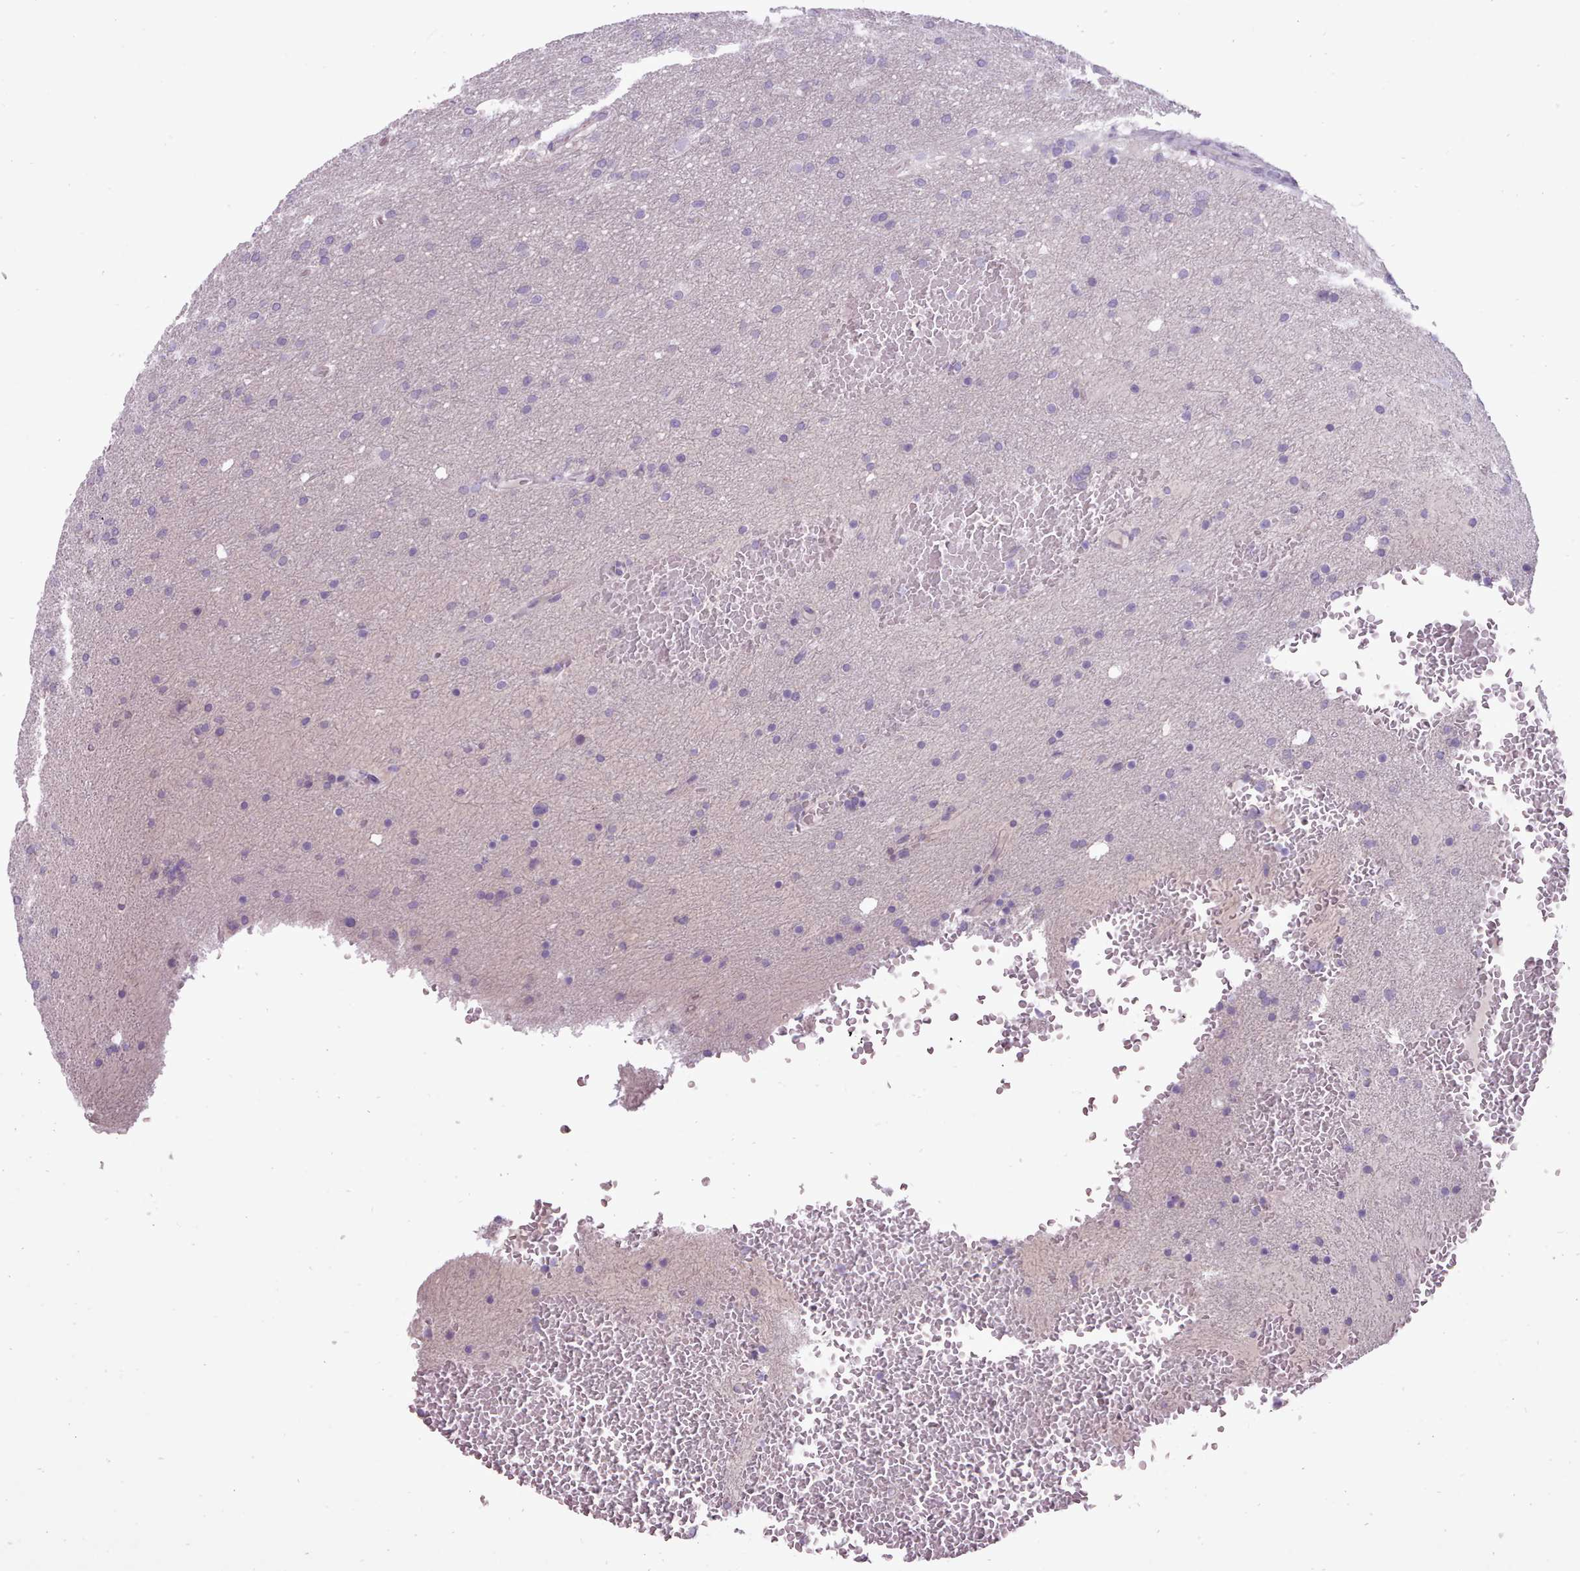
{"staining": {"intensity": "negative", "quantity": "none", "location": "none"}, "tissue": "glioma", "cell_type": "Tumor cells", "image_type": "cancer", "snomed": [{"axis": "morphology", "description": "Glioma, malignant, High grade"}, {"axis": "topography", "description": "Cerebral cortex"}], "caption": "An IHC image of malignant high-grade glioma is shown. There is no staining in tumor cells of malignant high-grade glioma.", "gene": "ATRAID", "patient": {"sex": "female", "age": 36}}